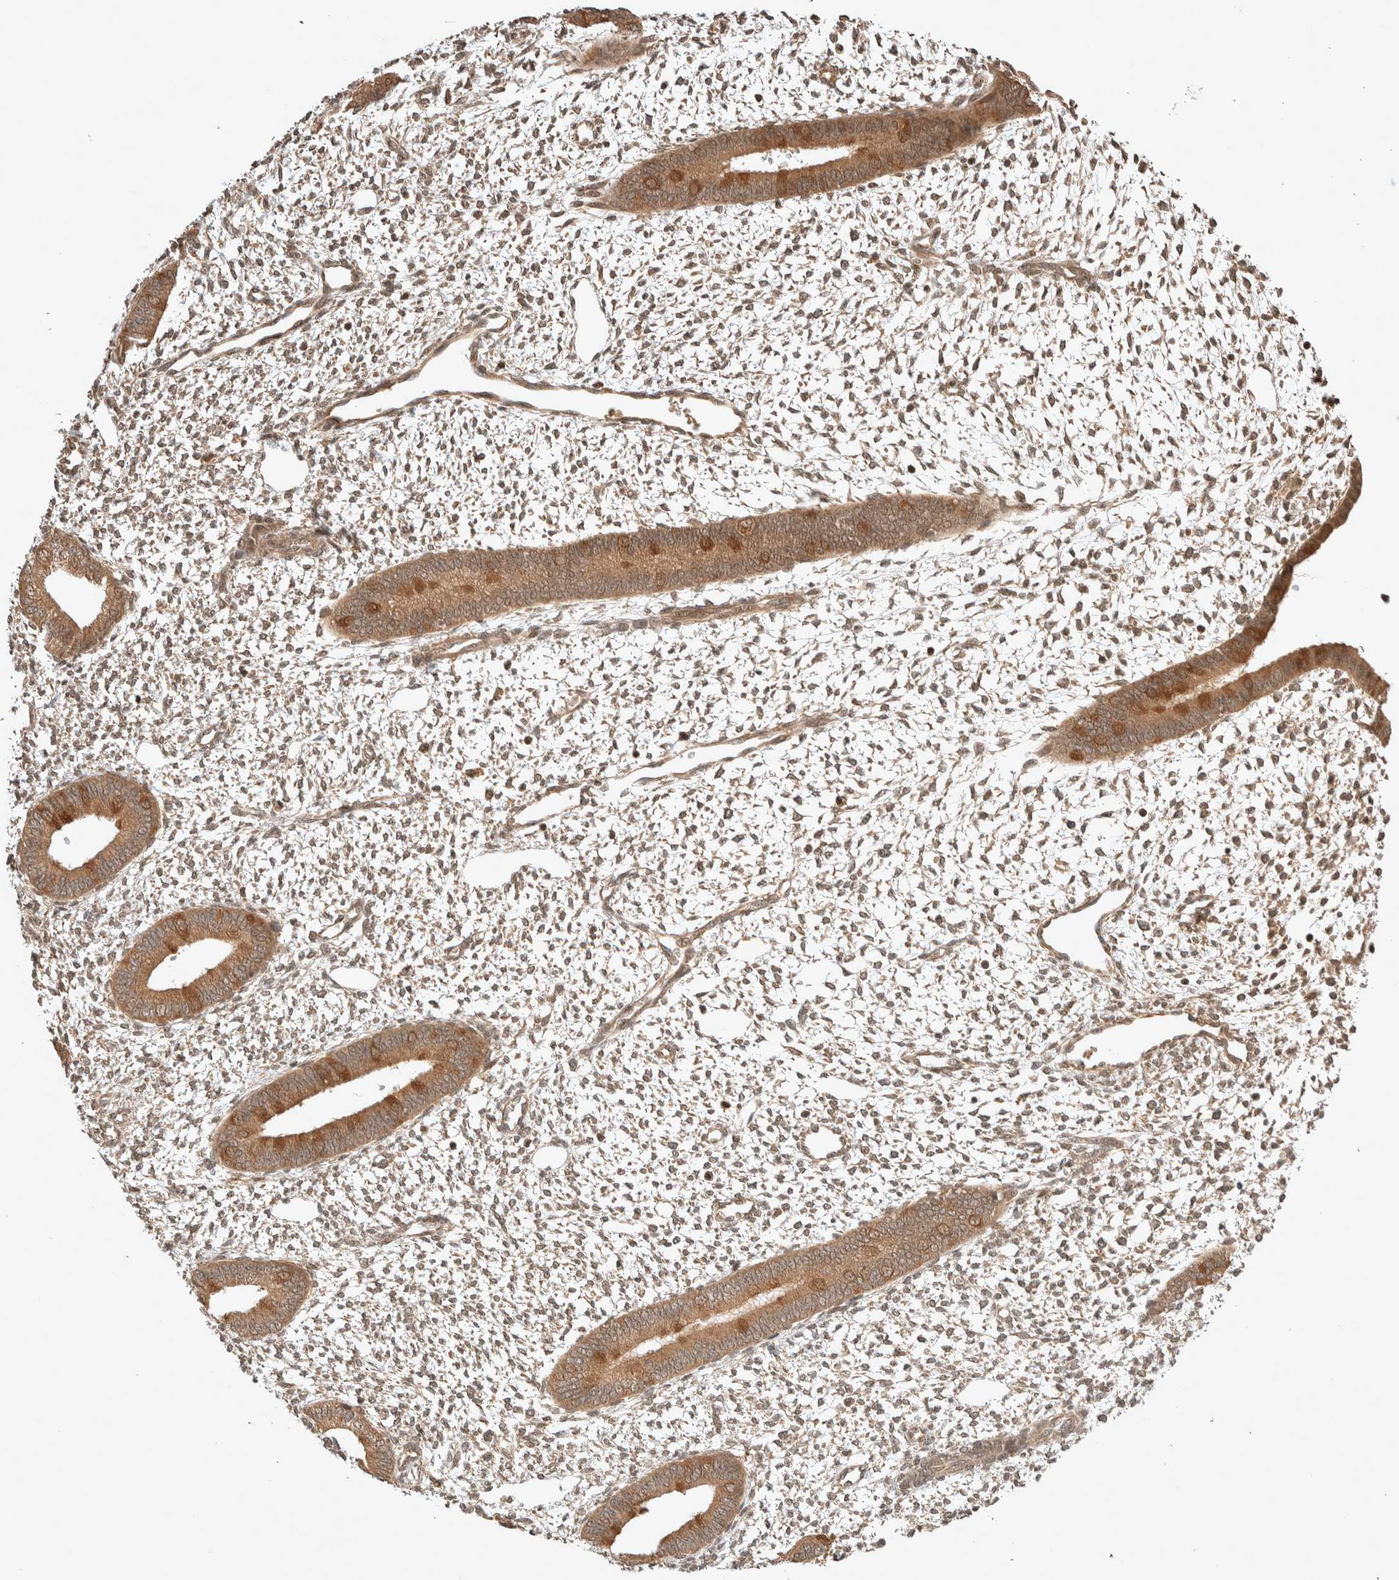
{"staining": {"intensity": "weak", "quantity": "25%-75%", "location": "cytoplasmic/membranous"}, "tissue": "endometrium", "cell_type": "Cells in endometrial stroma", "image_type": "normal", "snomed": [{"axis": "morphology", "description": "Normal tissue, NOS"}, {"axis": "topography", "description": "Endometrium"}], "caption": "Brown immunohistochemical staining in unremarkable human endometrium shows weak cytoplasmic/membranous staining in approximately 25%-75% of cells in endometrial stroma.", "gene": "THRA", "patient": {"sex": "female", "age": 46}}